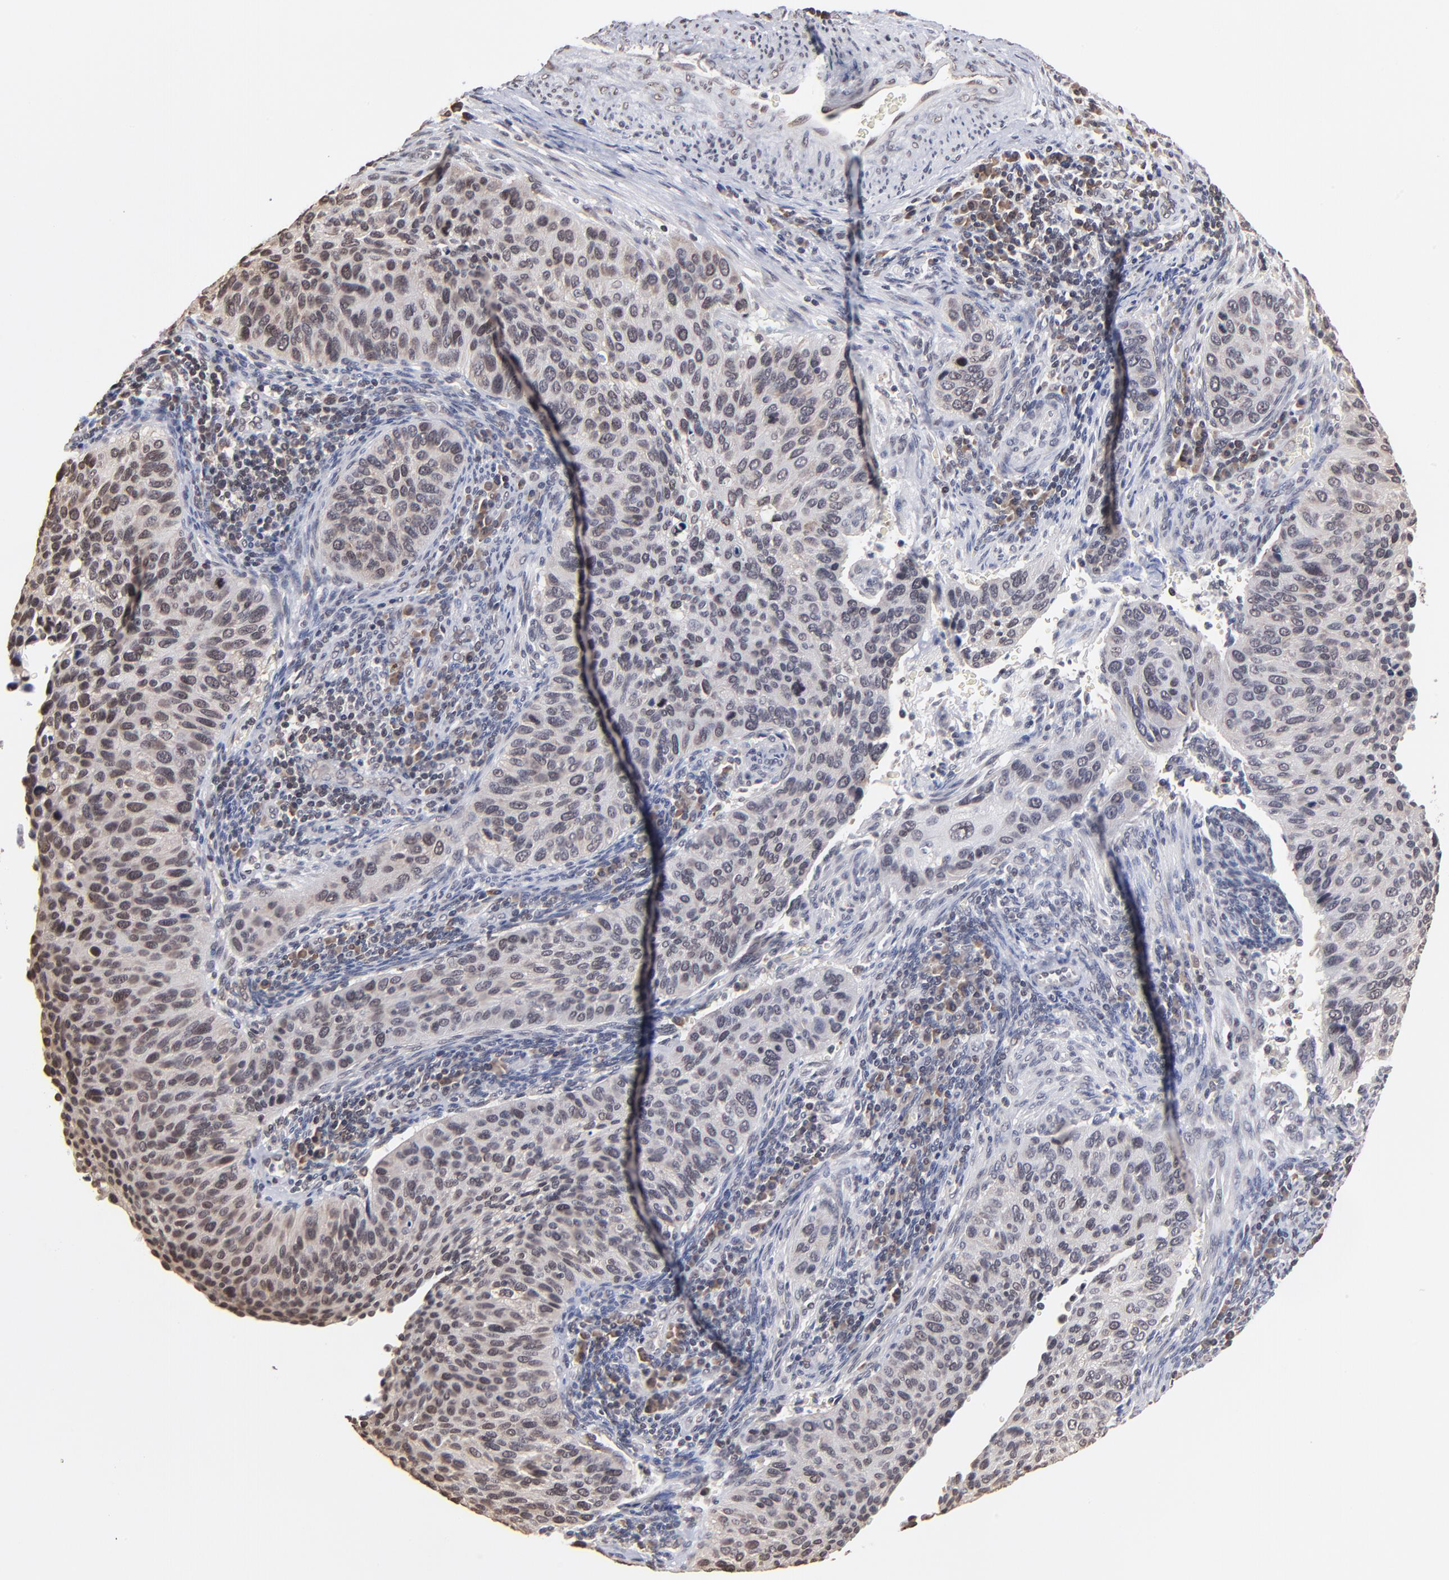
{"staining": {"intensity": "weak", "quantity": ">75%", "location": "nuclear"}, "tissue": "cervical cancer", "cell_type": "Tumor cells", "image_type": "cancer", "snomed": [{"axis": "morphology", "description": "Adenocarcinoma, NOS"}, {"axis": "topography", "description": "Cervix"}], "caption": "DAB immunohistochemical staining of adenocarcinoma (cervical) exhibits weak nuclear protein expression in approximately >75% of tumor cells.", "gene": "BRPF1", "patient": {"sex": "female", "age": 29}}